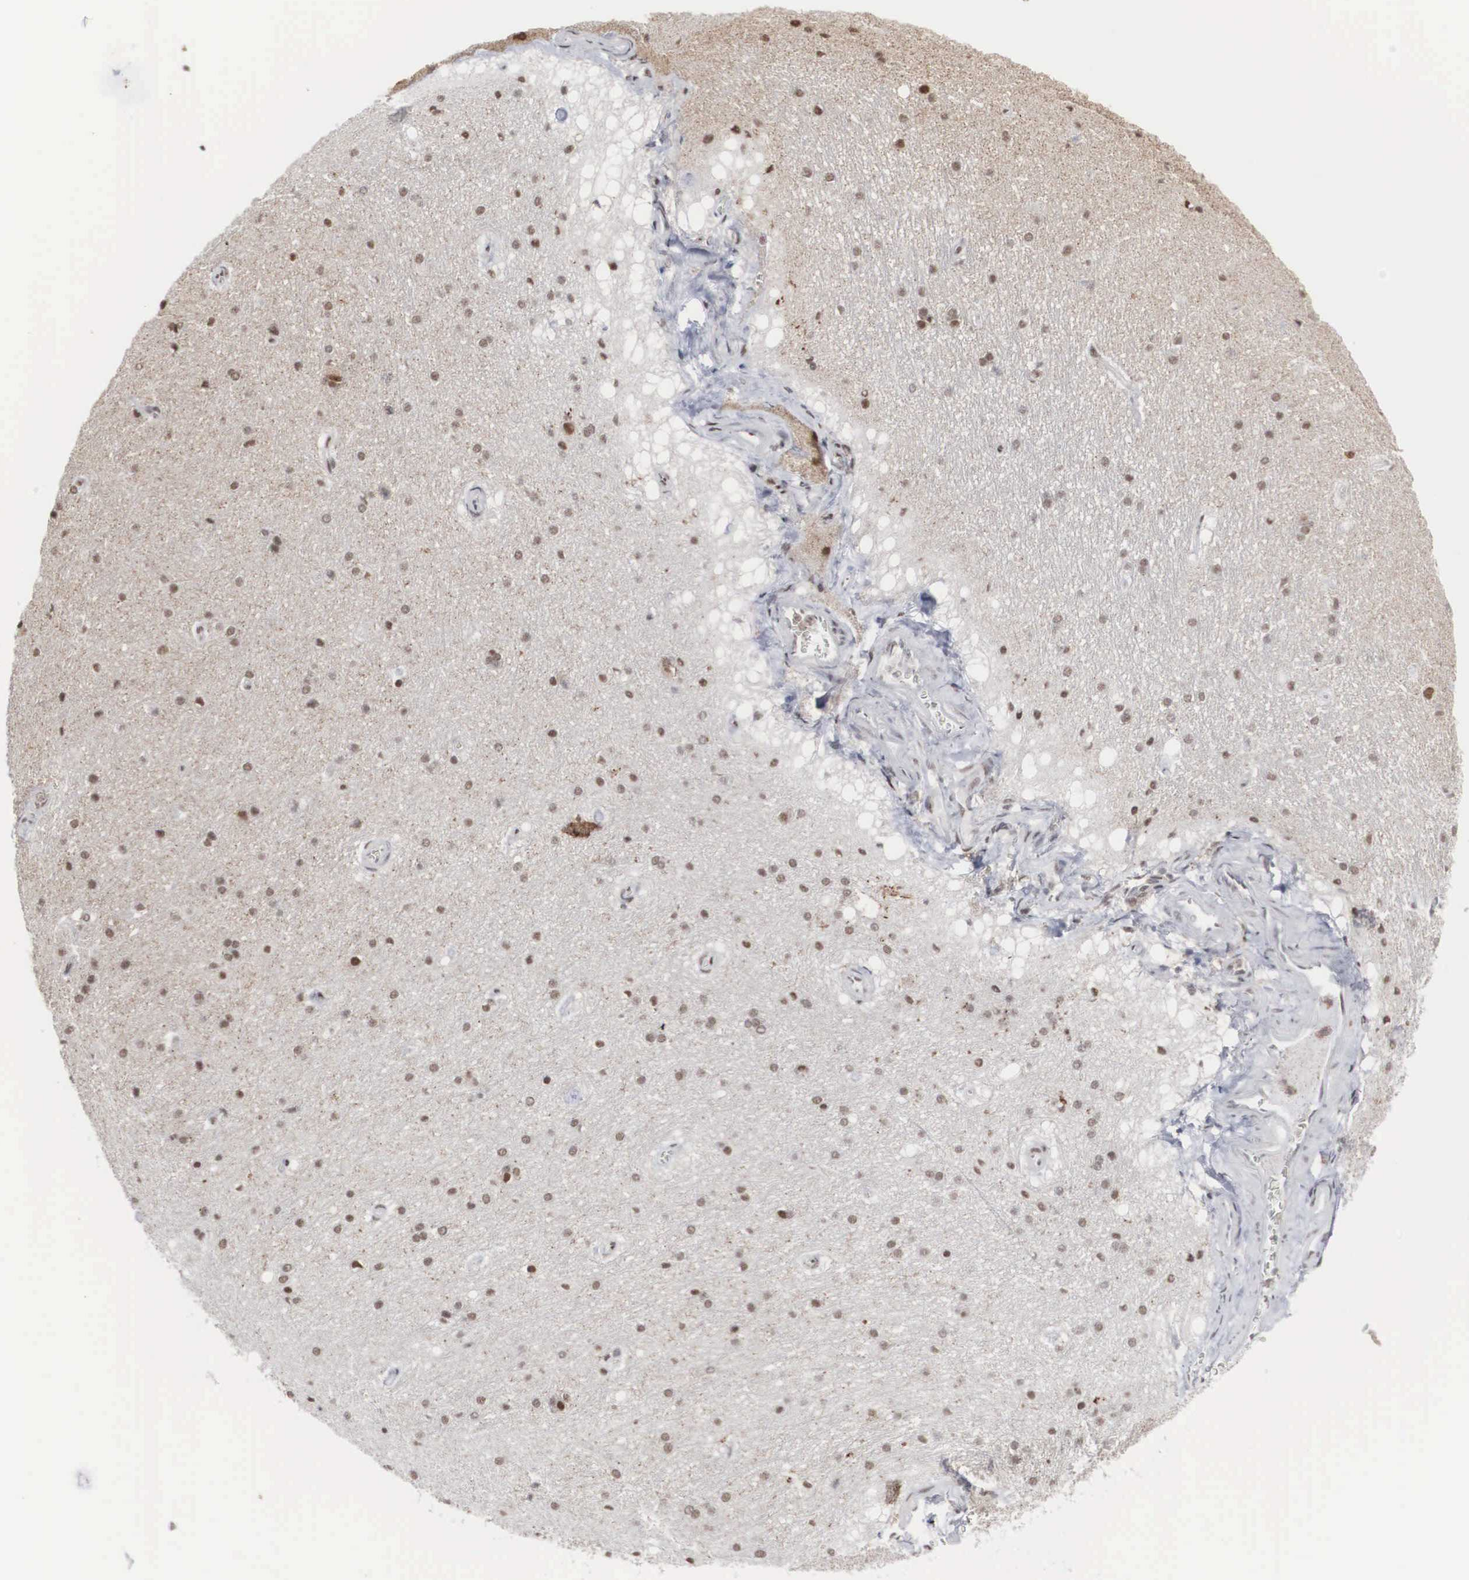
{"staining": {"intensity": "negative", "quantity": "none", "location": "none"}, "tissue": "cerebral cortex", "cell_type": "Endothelial cells", "image_type": "normal", "snomed": [{"axis": "morphology", "description": "Normal tissue, NOS"}, {"axis": "topography", "description": "Cerebral cortex"}, {"axis": "topography", "description": "Hippocampus"}], "caption": "Immunohistochemistry micrograph of unremarkable human cerebral cortex stained for a protein (brown), which shows no expression in endothelial cells.", "gene": "AUTS2", "patient": {"sex": "female", "age": 19}}